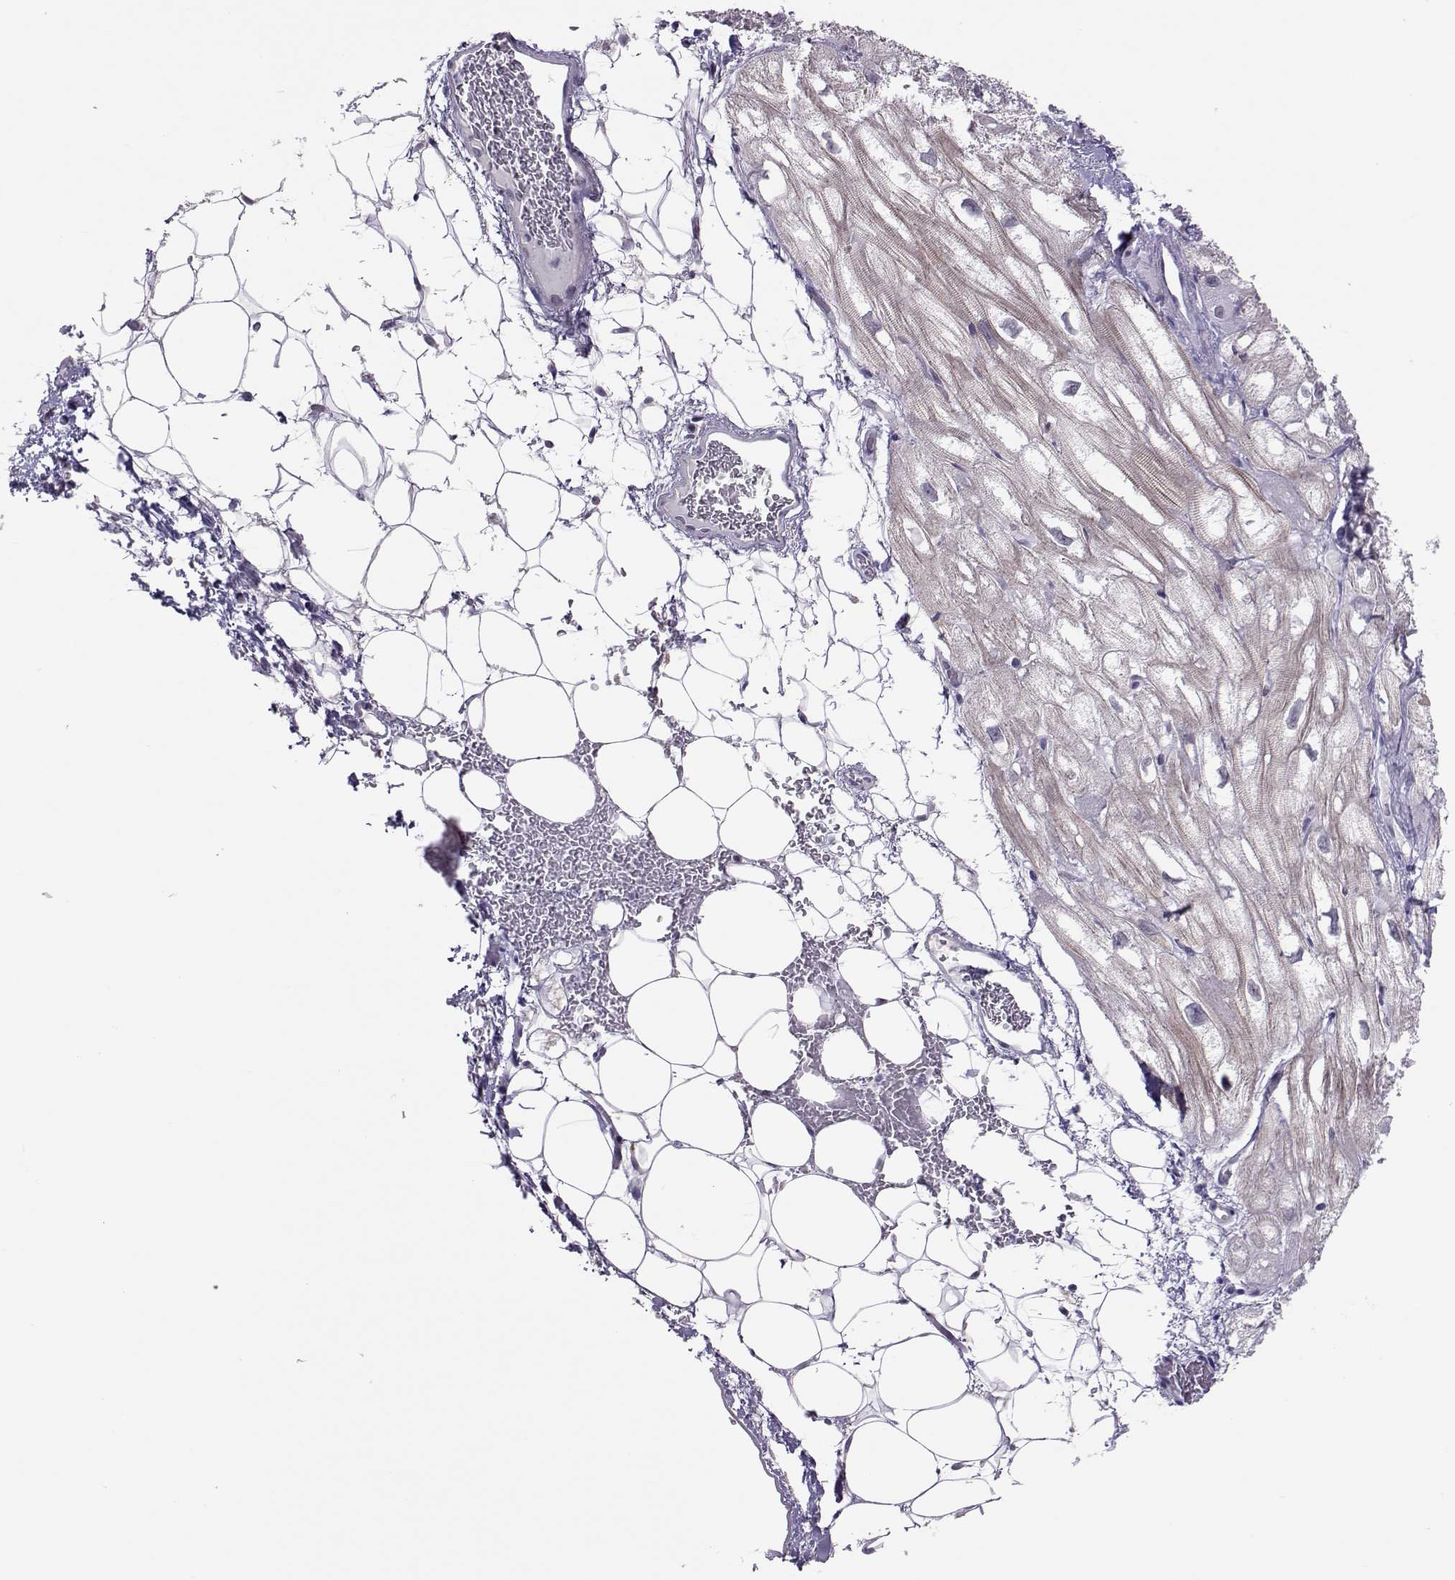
{"staining": {"intensity": "negative", "quantity": "none", "location": "none"}, "tissue": "heart muscle", "cell_type": "Cardiomyocytes", "image_type": "normal", "snomed": [{"axis": "morphology", "description": "Normal tissue, NOS"}, {"axis": "topography", "description": "Heart"}], "caption": "Cardiomyocytes are negative for brown protein staining in normal heart muscle. (Stains: DAB (3,3'-diaminobenzidine) immunohistochemistry with hematoxylin counter stain, Microscopy: brightfield microscopy at high magnification).", "gene": "DNAAF1", "patient": {"sex": "male", "age": 61}}